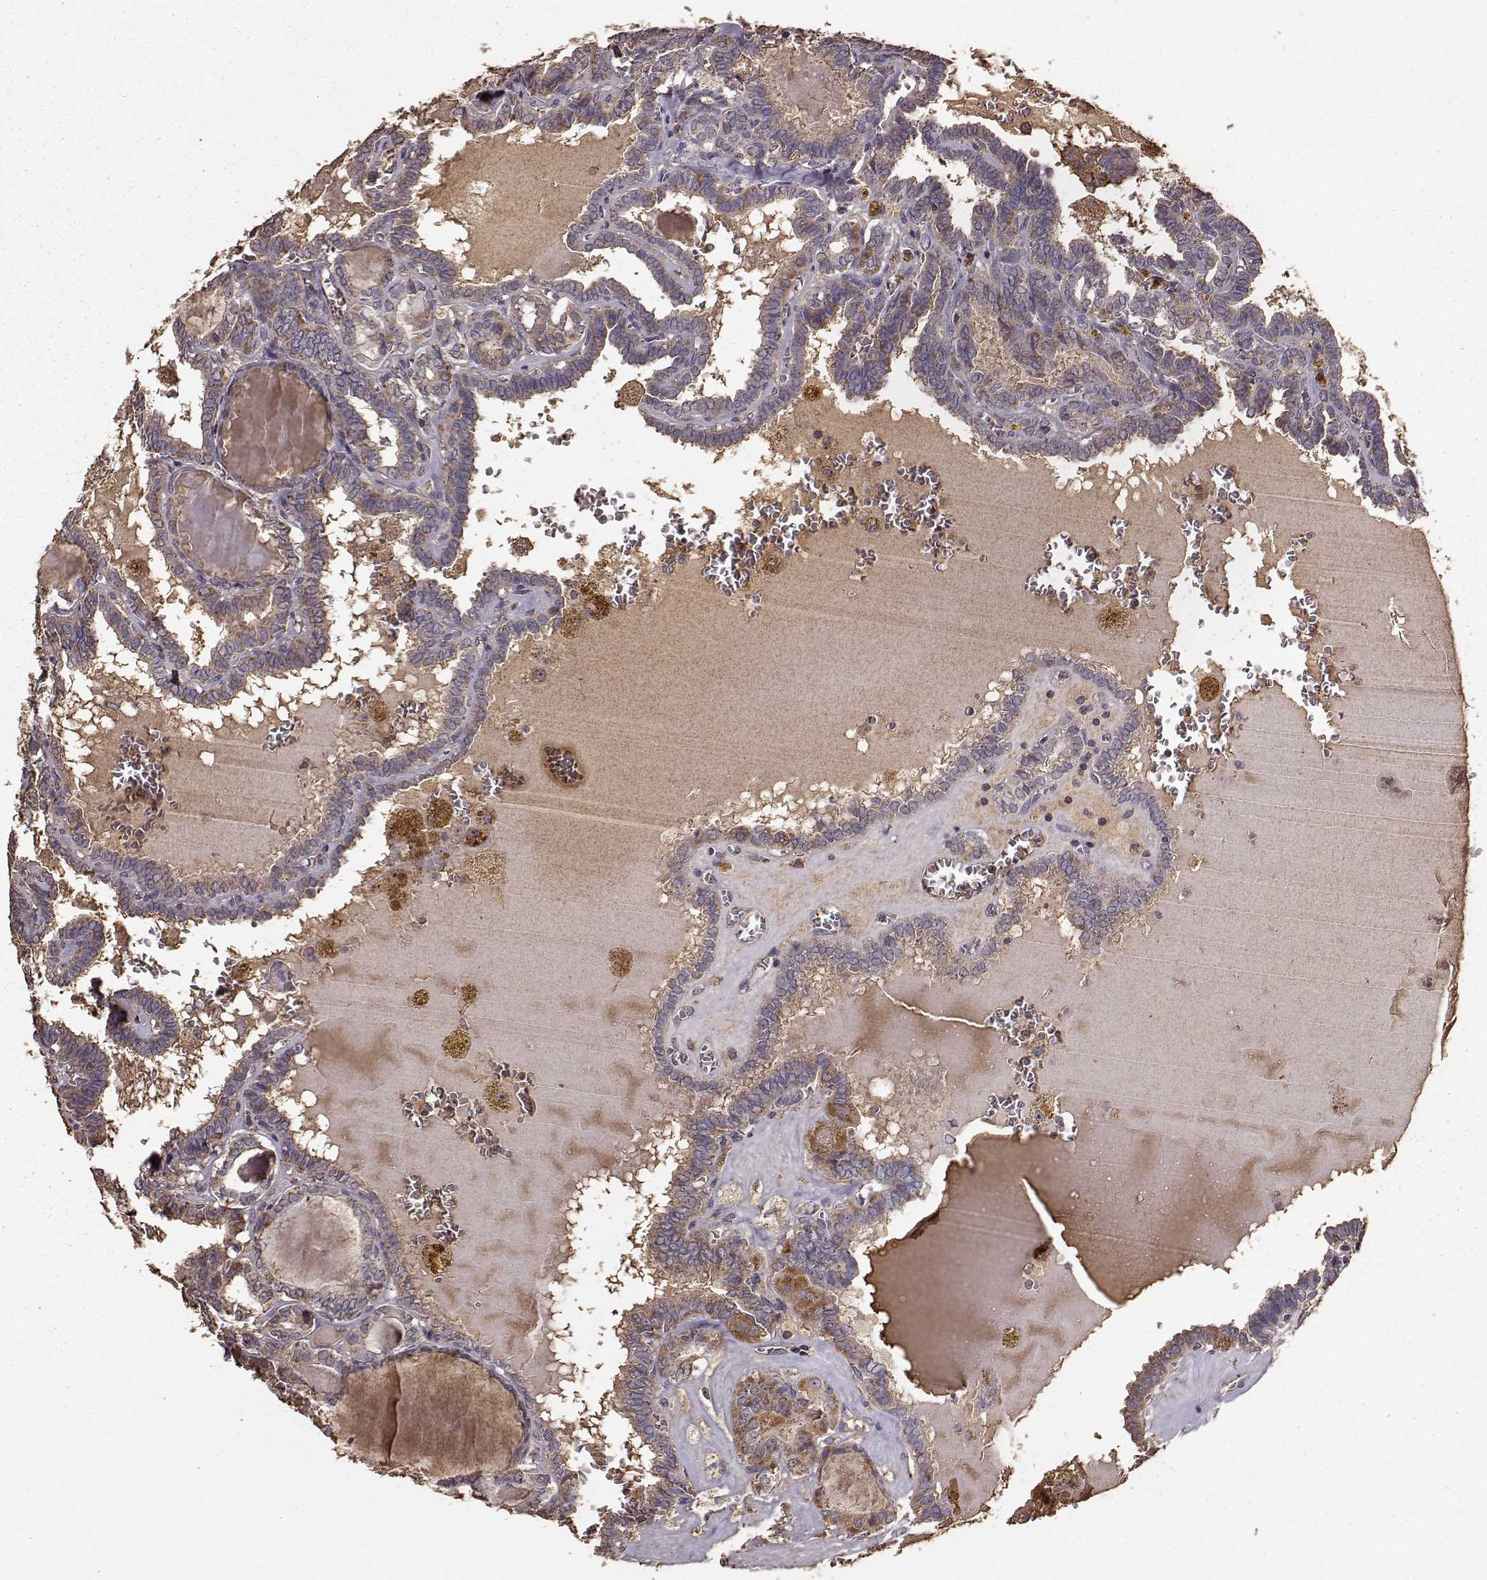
{"staining": {"intensity": "weak", "quantity": ">75%", "location": "cytoplasmic/membranous"}, "tissue": "thyroid cancer", "cell_type": "Tumor cells", "image_type": "cancer", "snomed": [{"axis": "morphology", "description": "Papillary adenocarcinoma, NOS"}, {"axis": "topography", "description": "Thyroid gland"}], "caption": "Immunohistochemical staining of papillary adenocarcinoma (thyroid) reveals weak cytoplasmic/membranous protein staining in about >75% of tumor cells. The staining was performed using DAB, with brown indicating positive protein expression. Nuclei are stained blue with hematoxylin.", "gene": "PTGES2", "patient": {"sex": "female", "age": 39}}